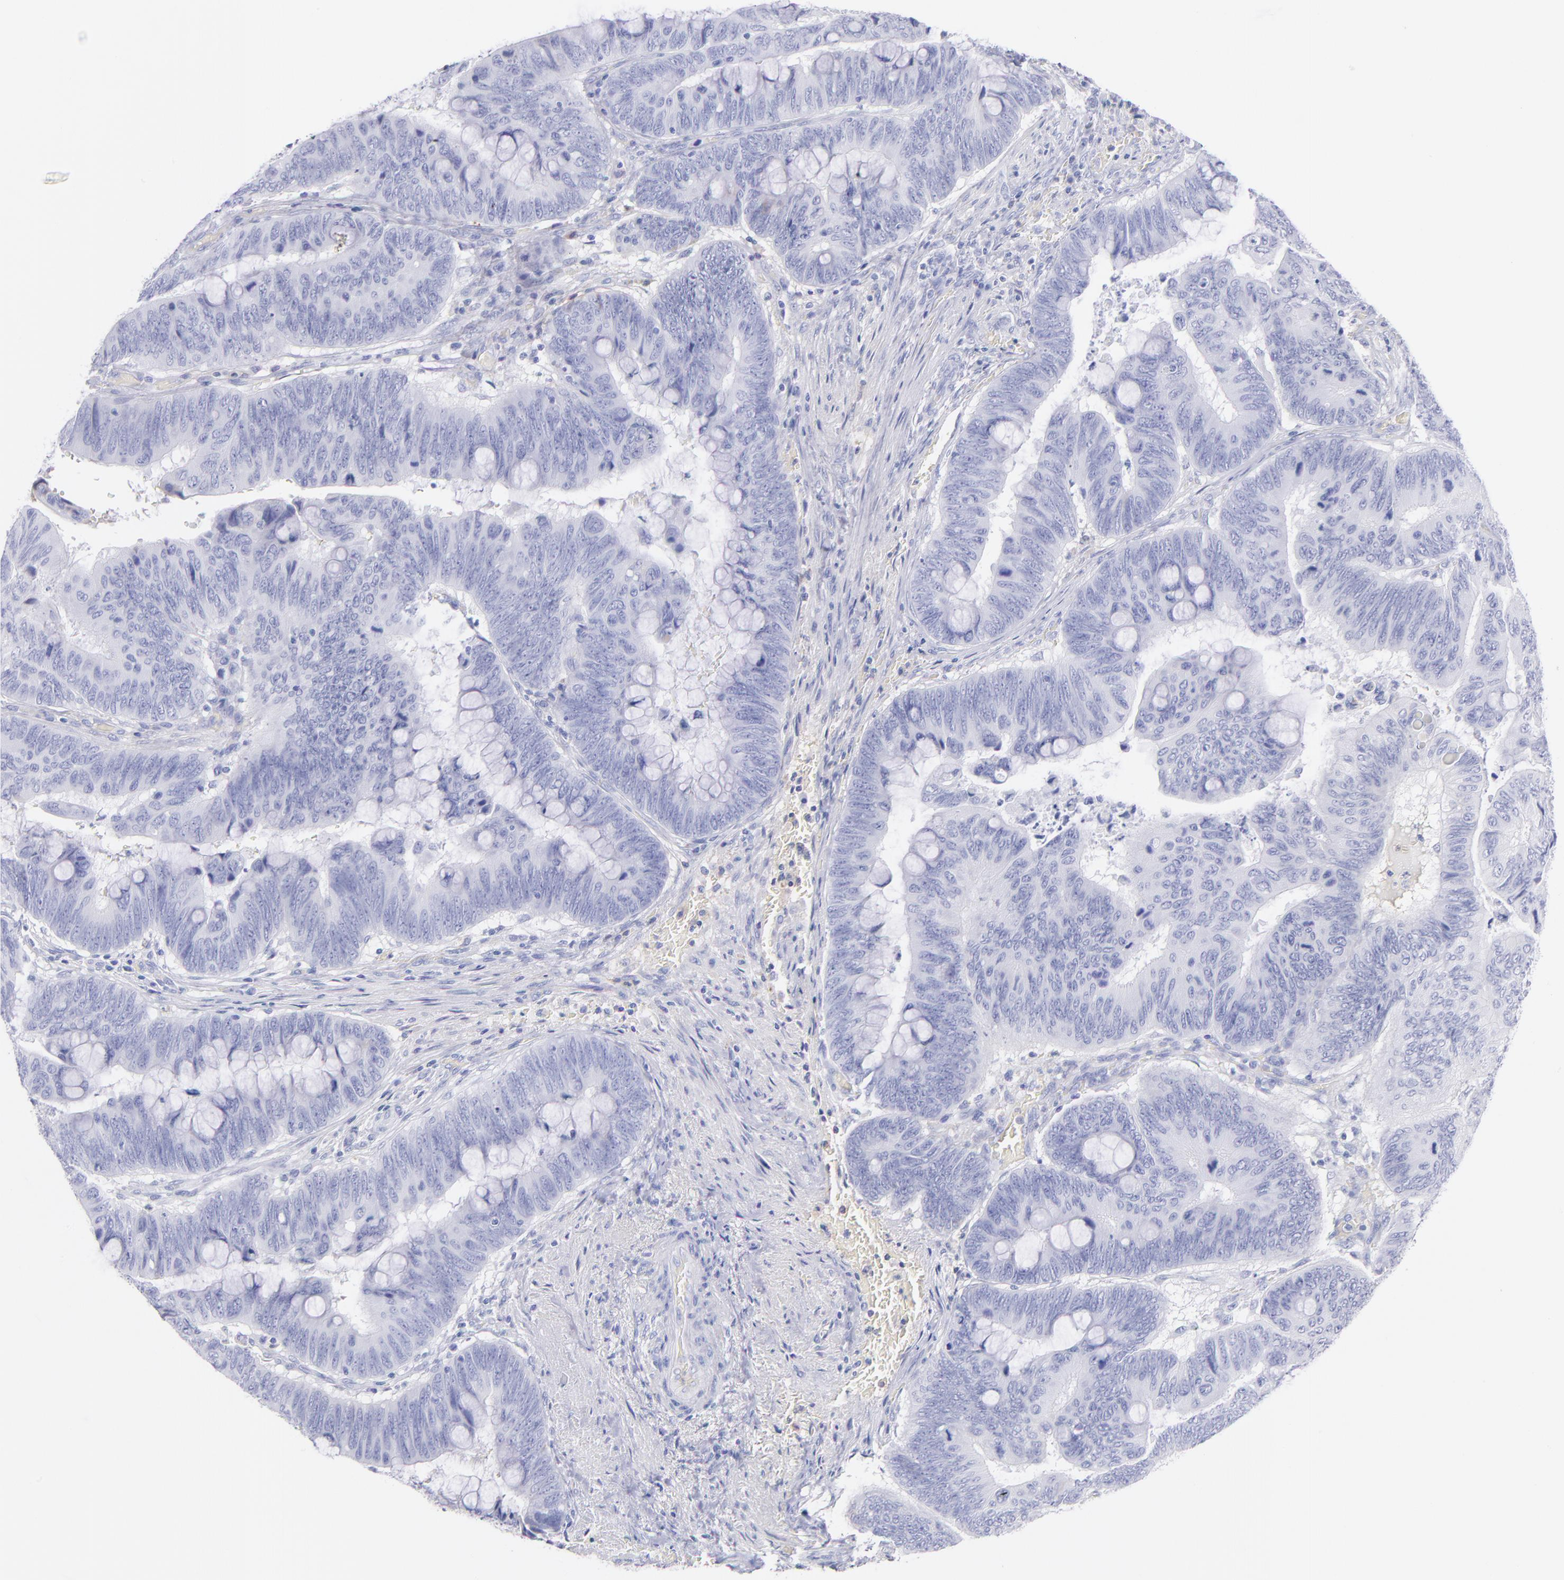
{"staining": {"intensity": "negative", "quantity": "none", "location": "none"}, "tissue": "colorectal cancer", "cell_type": "Tumor cells", "image_type": "cancer", "snomed": [{"axis": "morphology", "description": "Normal tissue, NOS"}, {"axis": "morphology", "description": "Adenocarcinoma, NOS"}, {"axis": "topography", "description": "Rectum"}], "caption": "Tumor cells are negative for brown protein staining in adenocarcinoma (colorectal).", "gene": "HP", "patient": {"sex": "male", "age": 92}}